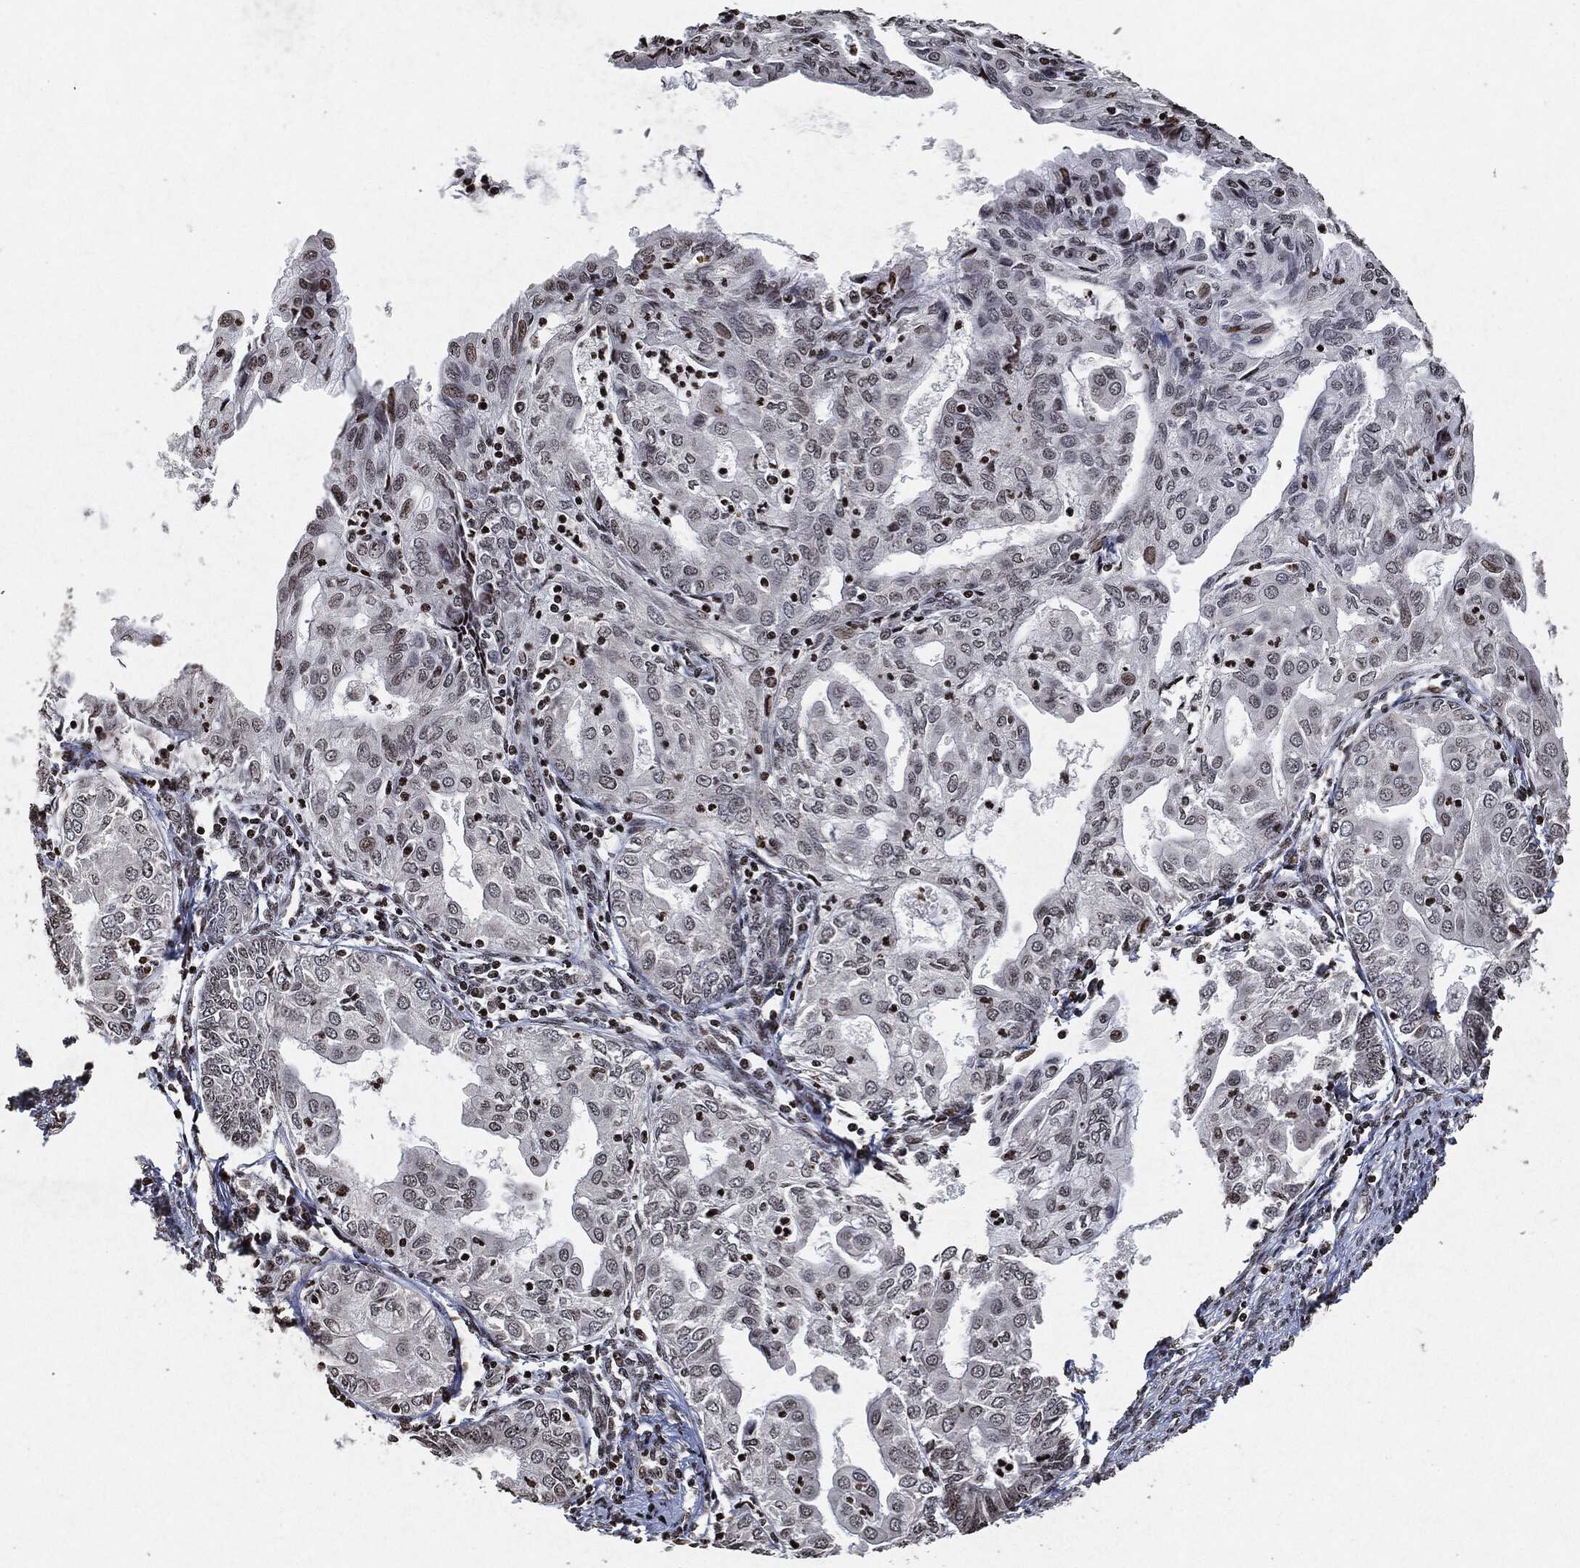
{"staining": {"intensity": "negative", "quantity": "none", "location": "none"}, "tissue": "endometrial cancer", "cell_type": "Tumor cells", "image_type": "cancer", "snomed": [{"axis": "morphology", "description": "Adenocarcinoma, NOS"}, {"axis": "topography", "description": "Endometrium"}], "caption": "IHC image of neoplastic tissue: adenocarcinoma (endometrial) stained with DAB (3,3'-diaminobenzidine) reveals no significant protein staining in tumor cells. Brightfield microscopy of immunohistochemistry stained with DAB (brown) and hematoxylin (blue), captured at high magnification.", "gene": "JUN", "patient": {"sex": "female", "age": 68}}